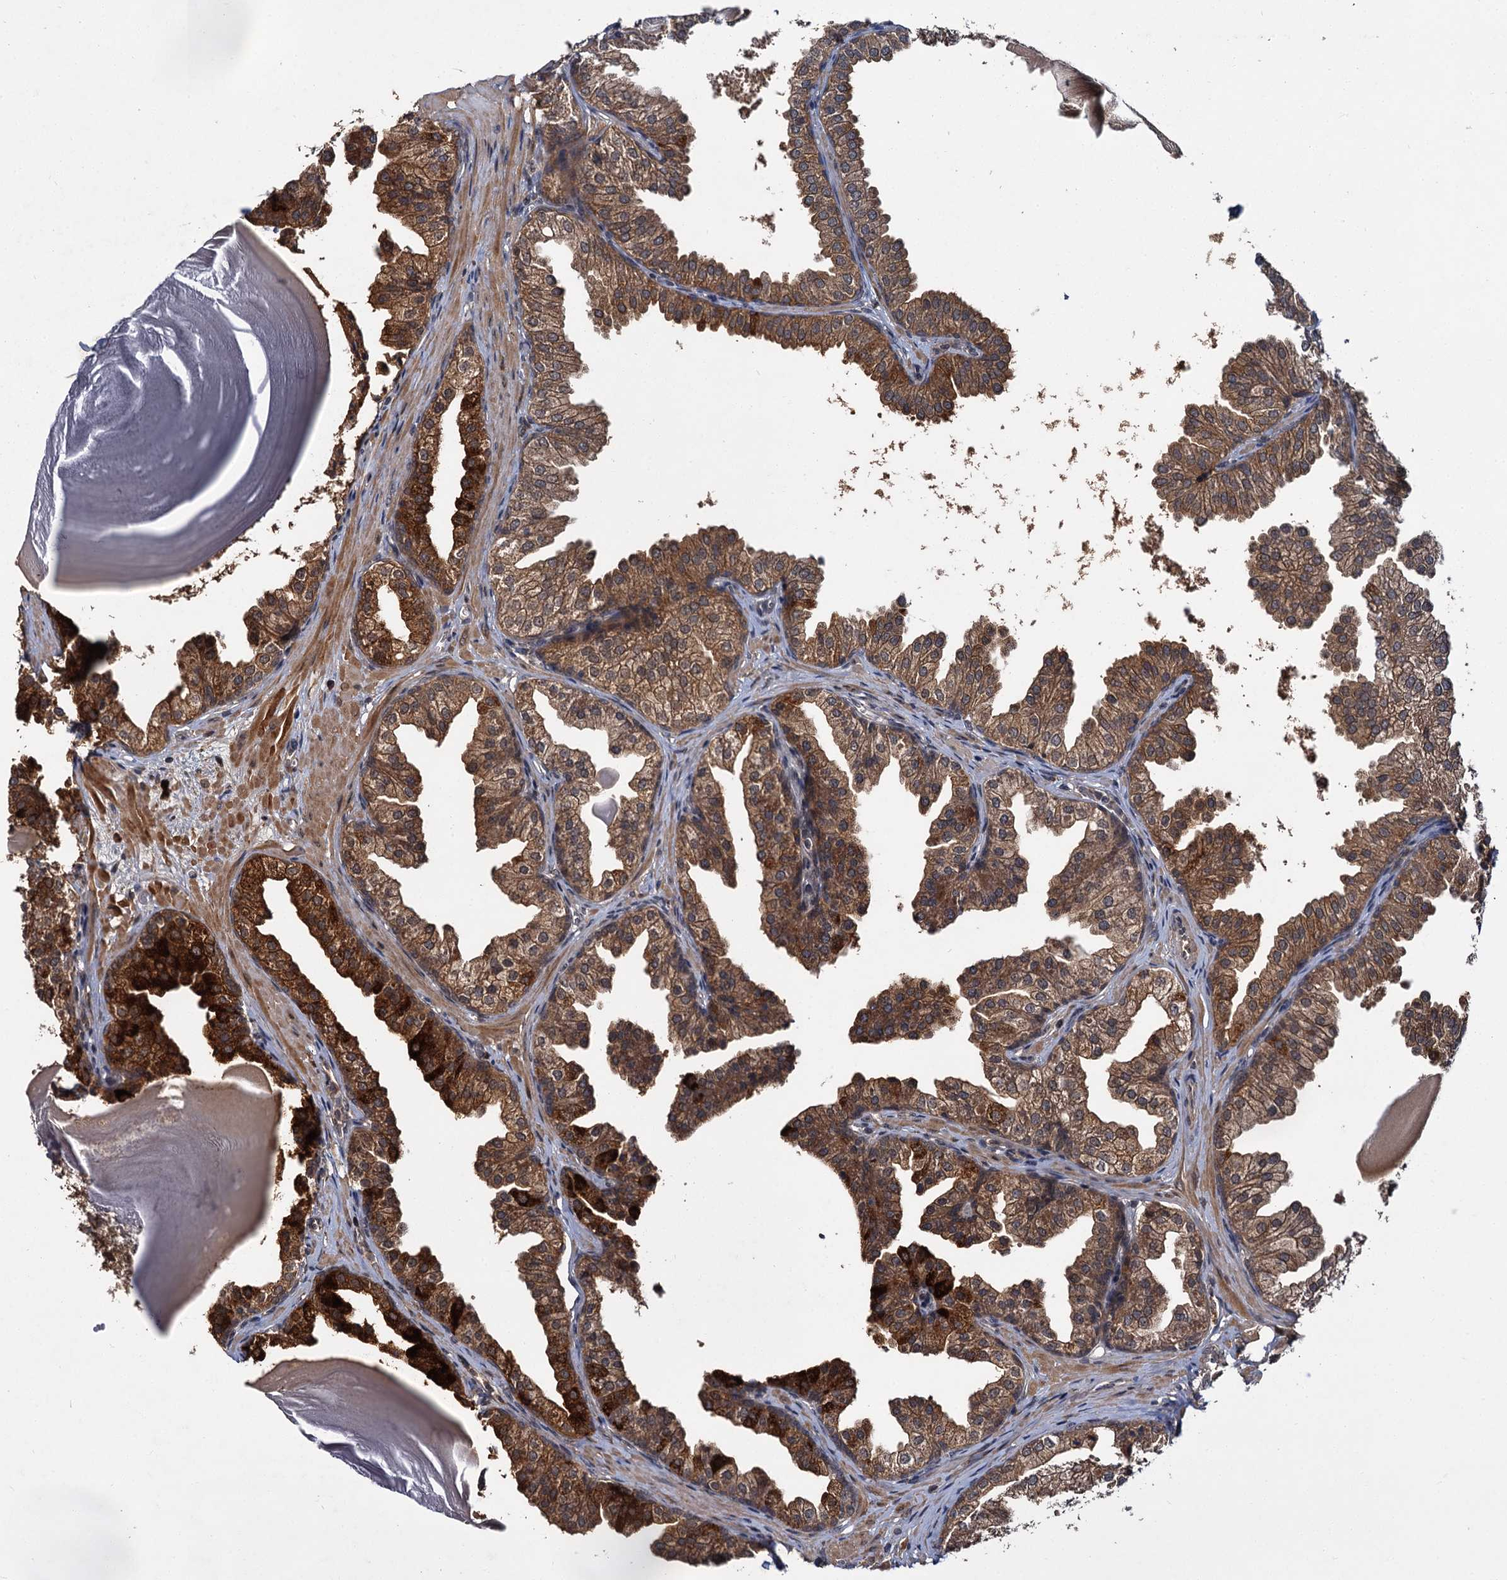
{"staining": {"intensity": "moderate", "quantity": ">75%", "location": "cytoplasmic/membranous"}, "tissue": "prostate", "cell_type": "Glandular cells", "image_type": "normal", "snomed": [{"axis": "morphology", "description": "Normal tissue, NOS"}, {"axis": "topography", "description": "Prostate"}], "caption": "Moderate cytoplasmic/membranous expression is identified in approximately >75% of glandular cells in normal prostate.", "gene": "MBD6", "patient": {"sex": "male", "age": 48}}